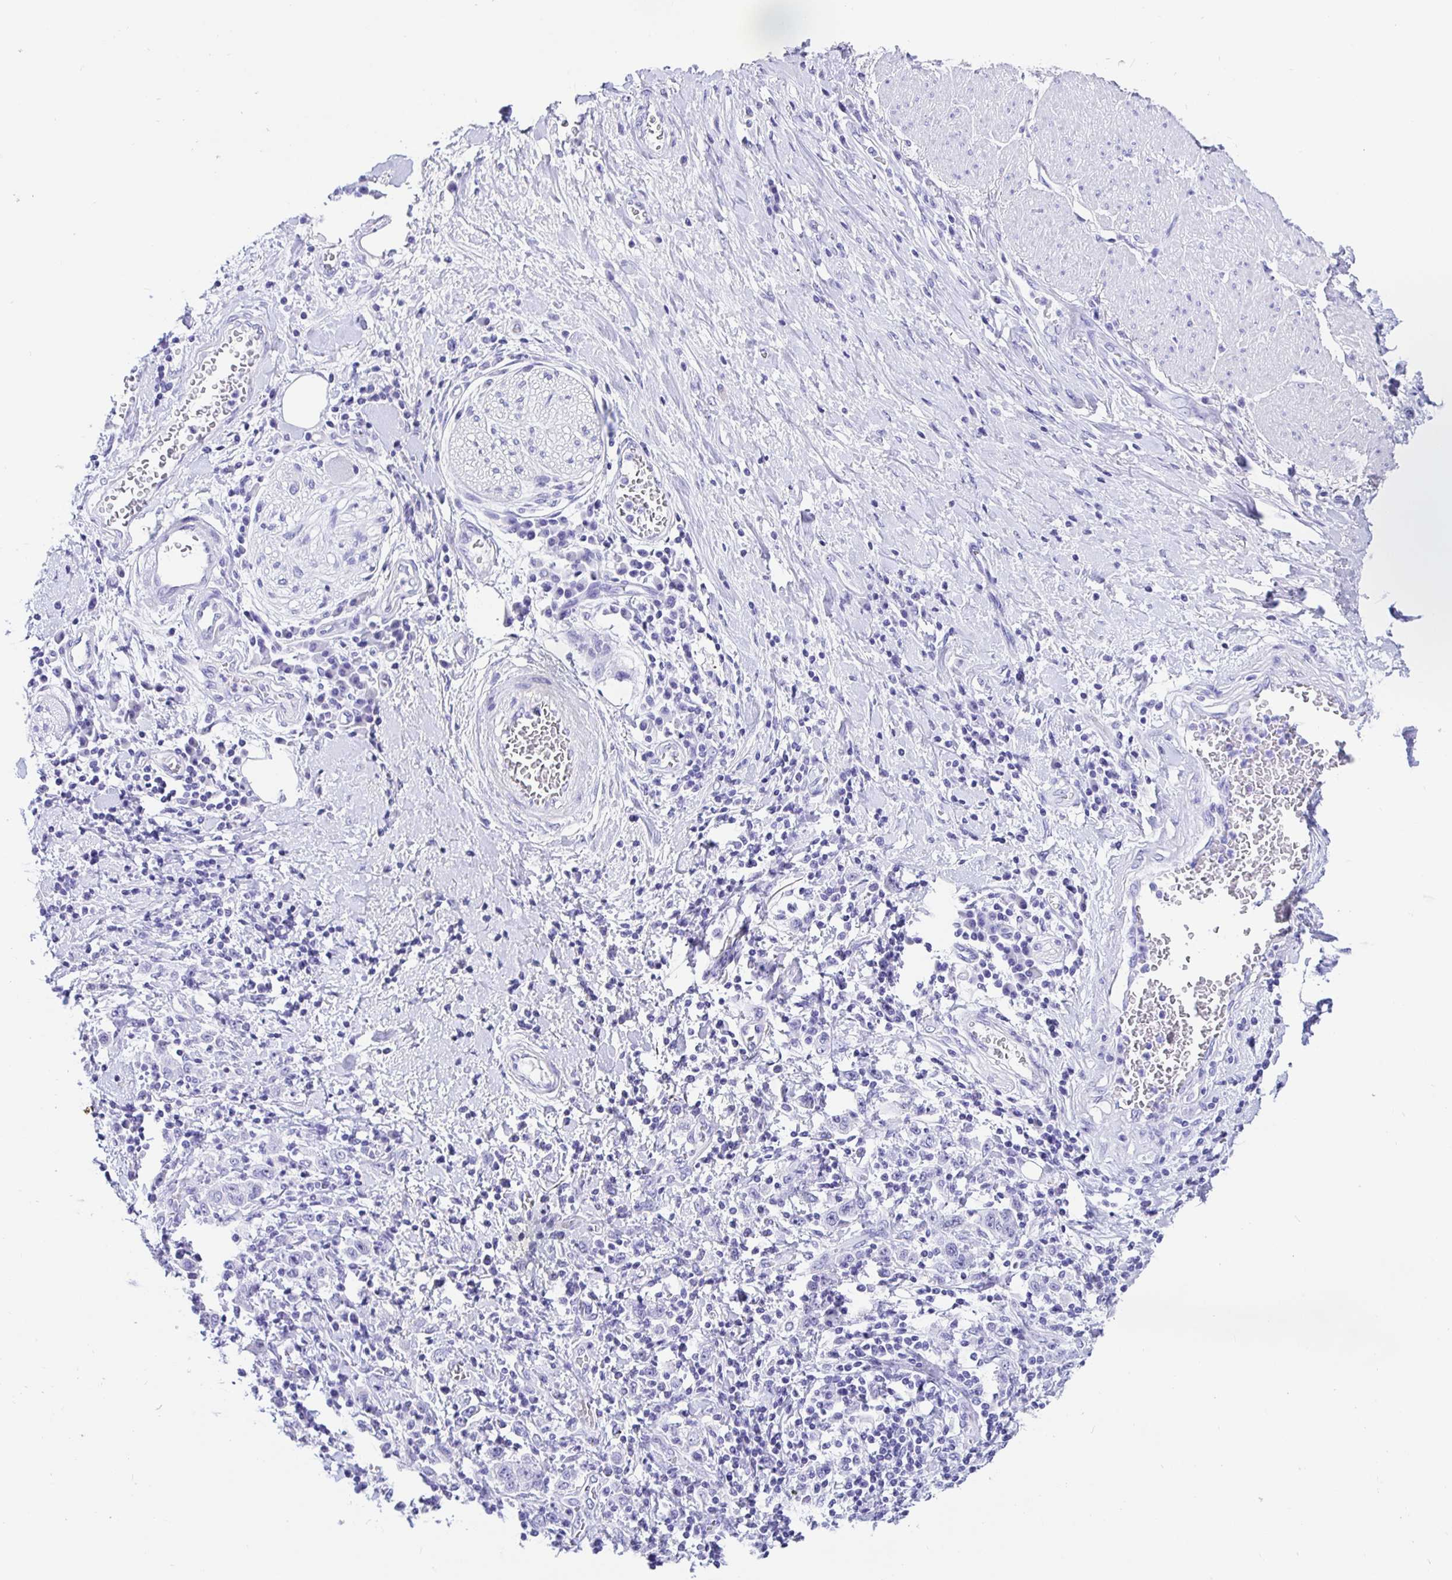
{"staining": {"intensity": "negative", "quantity": "none", "location": "none"}, "tissue": "stomach cancer", "cell_type": "Tumor cells", "image_type": "cancer", "snomed": [{"axis": "morphology", "description": "Normal tissue, NOS"}, {"axis": "morphology", "description": "Adenocarcinoma, NOS"}, {"axis": "topography", "description": "Stomach, upper"}, {"axis": "topography", "description": "Stomach"}], "caption": "IHC of stomach cancer shows no positivity in tumor cells. (DAB (3,3'-diaminobenzidine) immunohistochemistry (IHC), high magnification).", "gene": "PRAMEF19", "patient": {"sex": "male", "age": 59}}